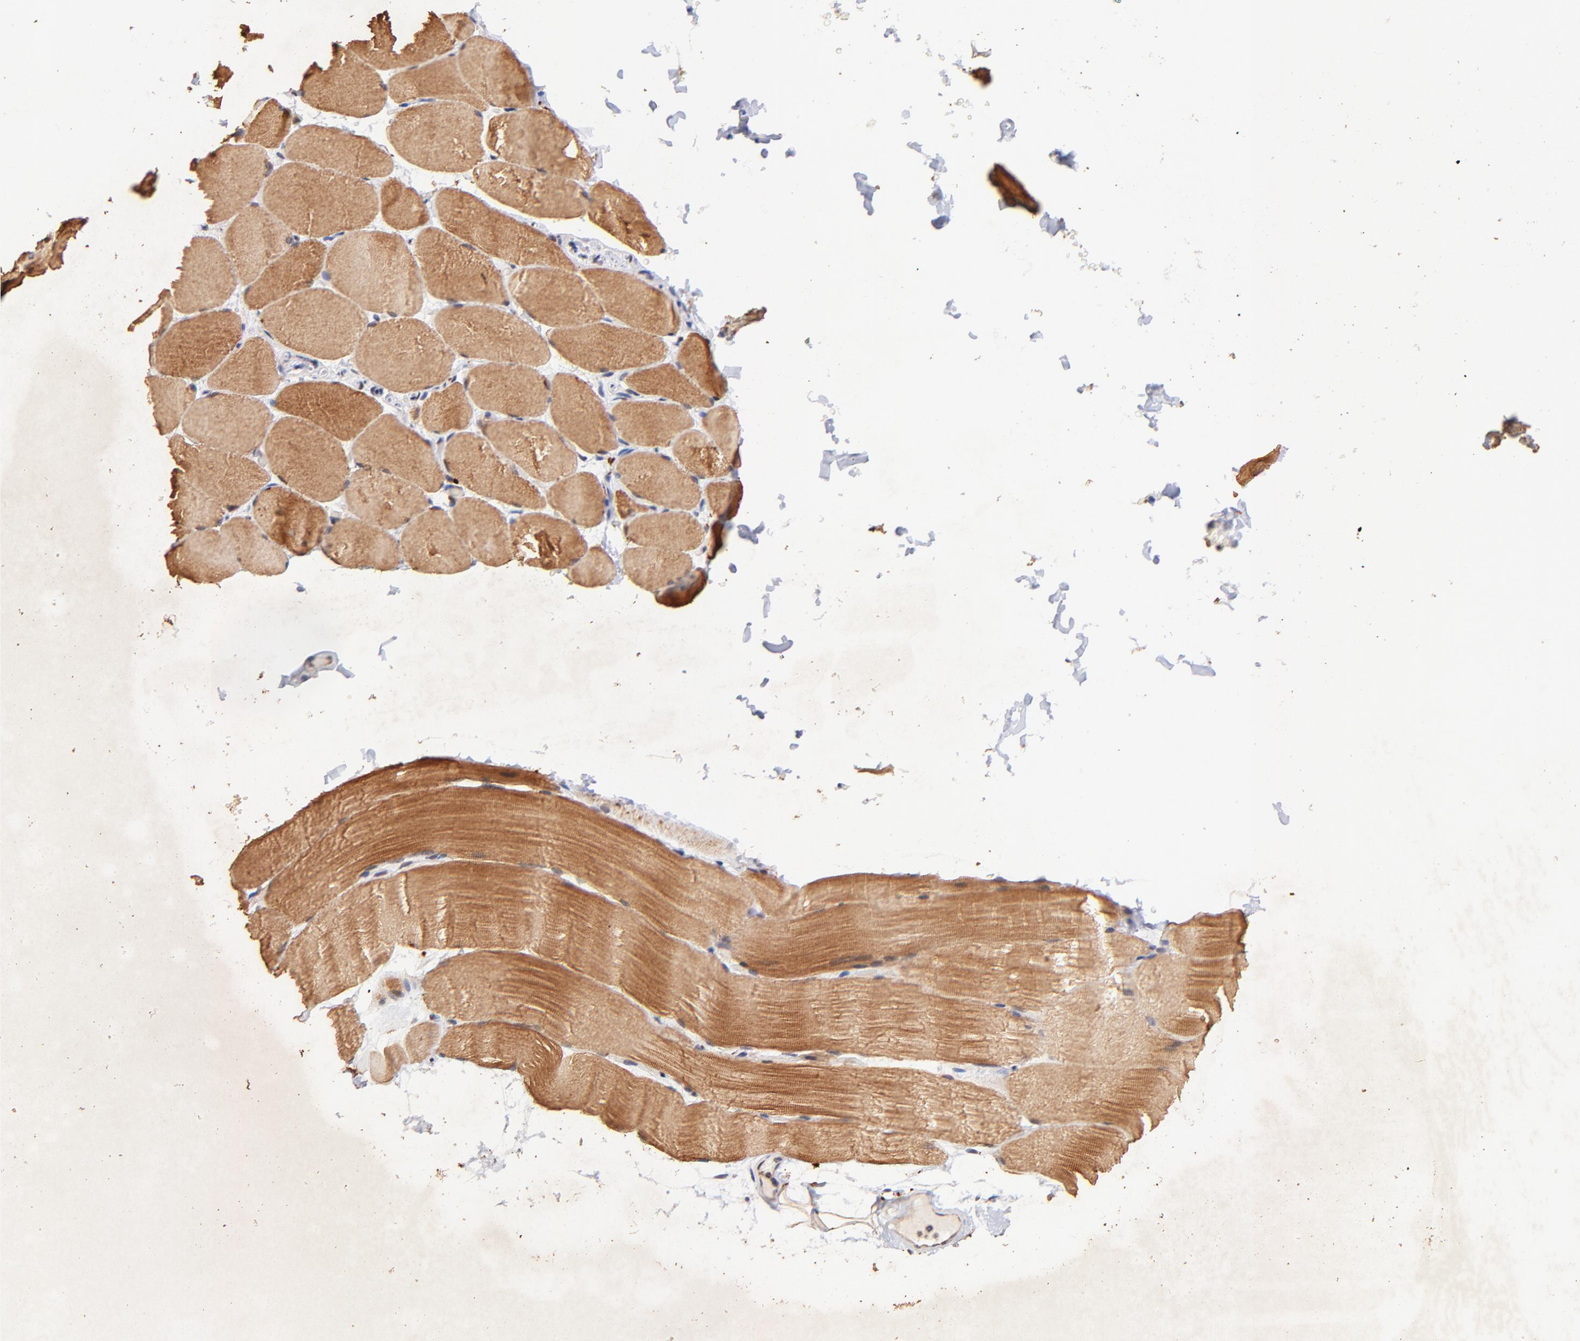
{"staining": {"intensity": "weak", "quantity": ">75%", "location": "cytoplasmic/membranous"}, "tissue": "skeletal muscle", "cell_type": "Myocytes", "image_type": "normal", "snomed": [{"axis": "morphology", "description": "Normal tissue, NOS"}, {"axis": "topography", "description": "Skeletal muscle"}, {"axis": "topography", "description": "Parathyroid gland"}], "caption": "Normal skeletal muscle was stained to show a protein in brown. There is low levels of weak cytoplasmic/membranous staining in about >75% of myocytes.", "gene": "ZFP92", "patient": {"sex": "female", "age": 37}}